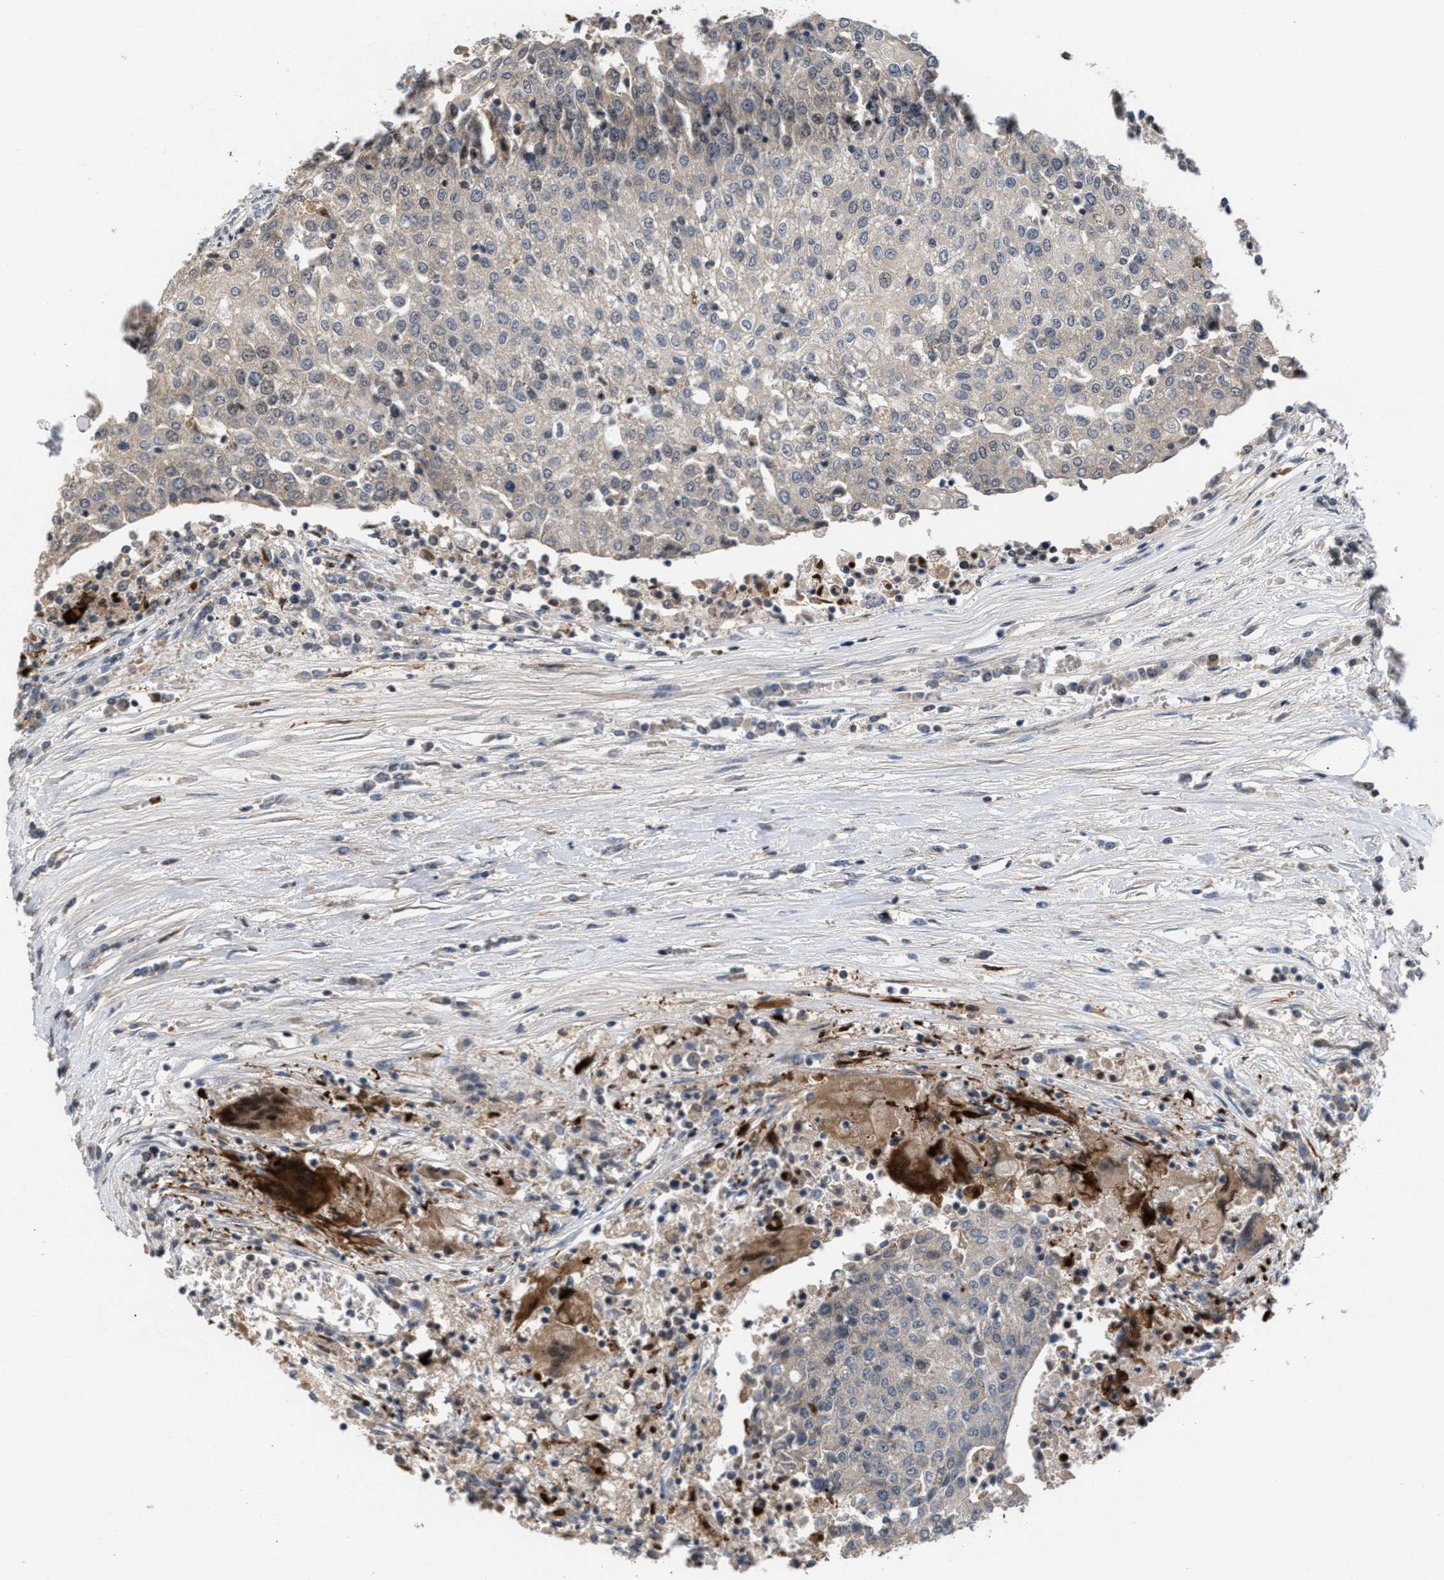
{"staining": {"intensity": "negative", "quantity": "none", "location": "none"}, "tissue": "urothelial cancer", "cell_type": "Tumor cells", "image_type": "cancer", "snomed": [{"axis": "morphology", "description": "Urothelial carcinoma, High grade"}, {"axis": "topography", "description": "Urinary bladder"}], "caption": "Immunohistochemistry (IHC) of urothelial cancer displays no positivity in tumor cells.", "gene": "C9orf78", "patient": {"sex": "female", "age": 85}}